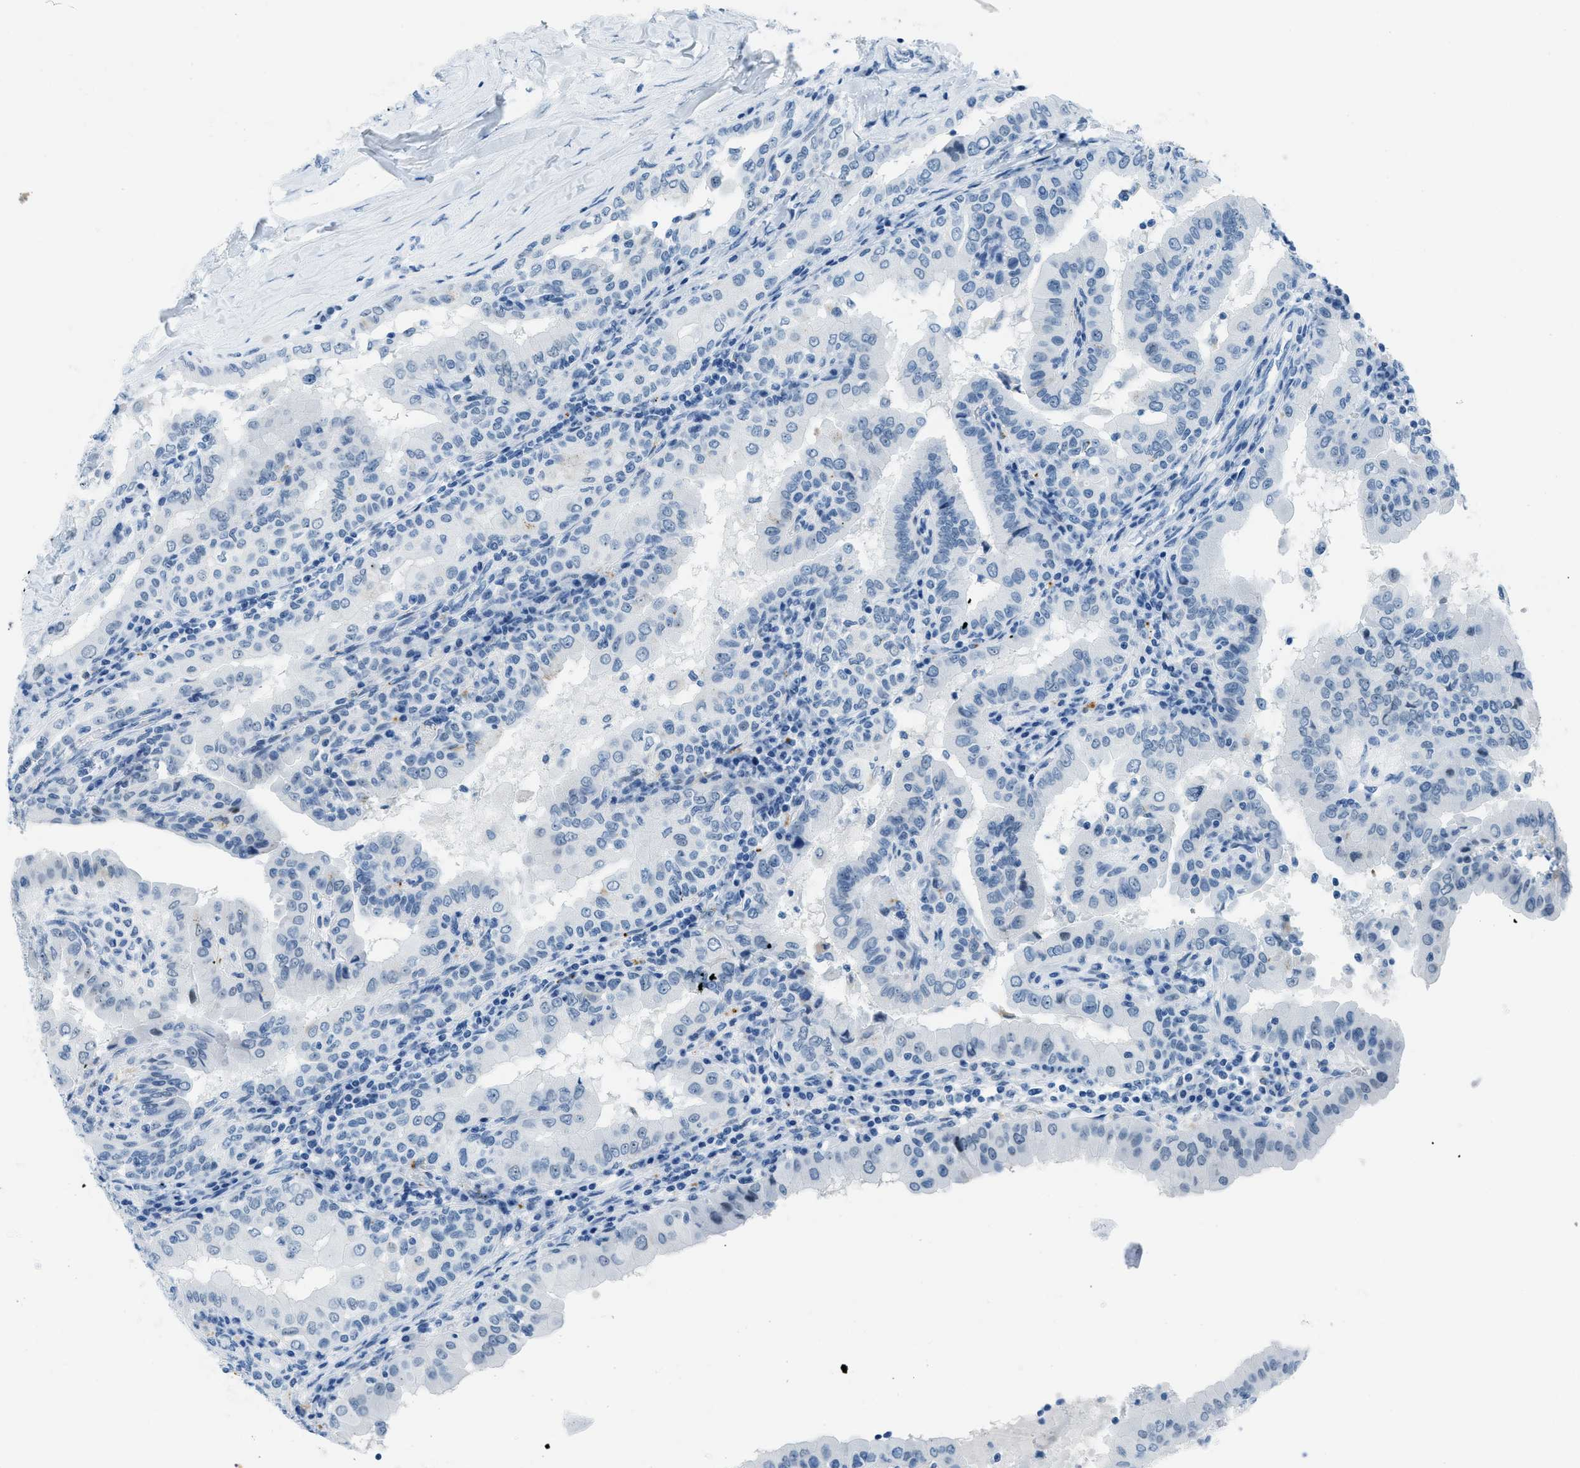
{"staining": {"intensity": "negative", "quantity": "none", "location": "none"}, "tissue": "thyroid cancer", "cell_type": "Tumor cells", "image_type": "cancer", "snomed": [{"axis": "morphology", "description": "Papillary adenocarcinoma, NOS"}, {"axis": "topography", "description": "Thyroid gland"}], "caption": "A high-resolution micrograph shows IHC staining of thyroid cancer, which displays no significant staining in tumor cells.", "gene": "PLA2G2A", "patient": {"sex": "male", "age": 33}}